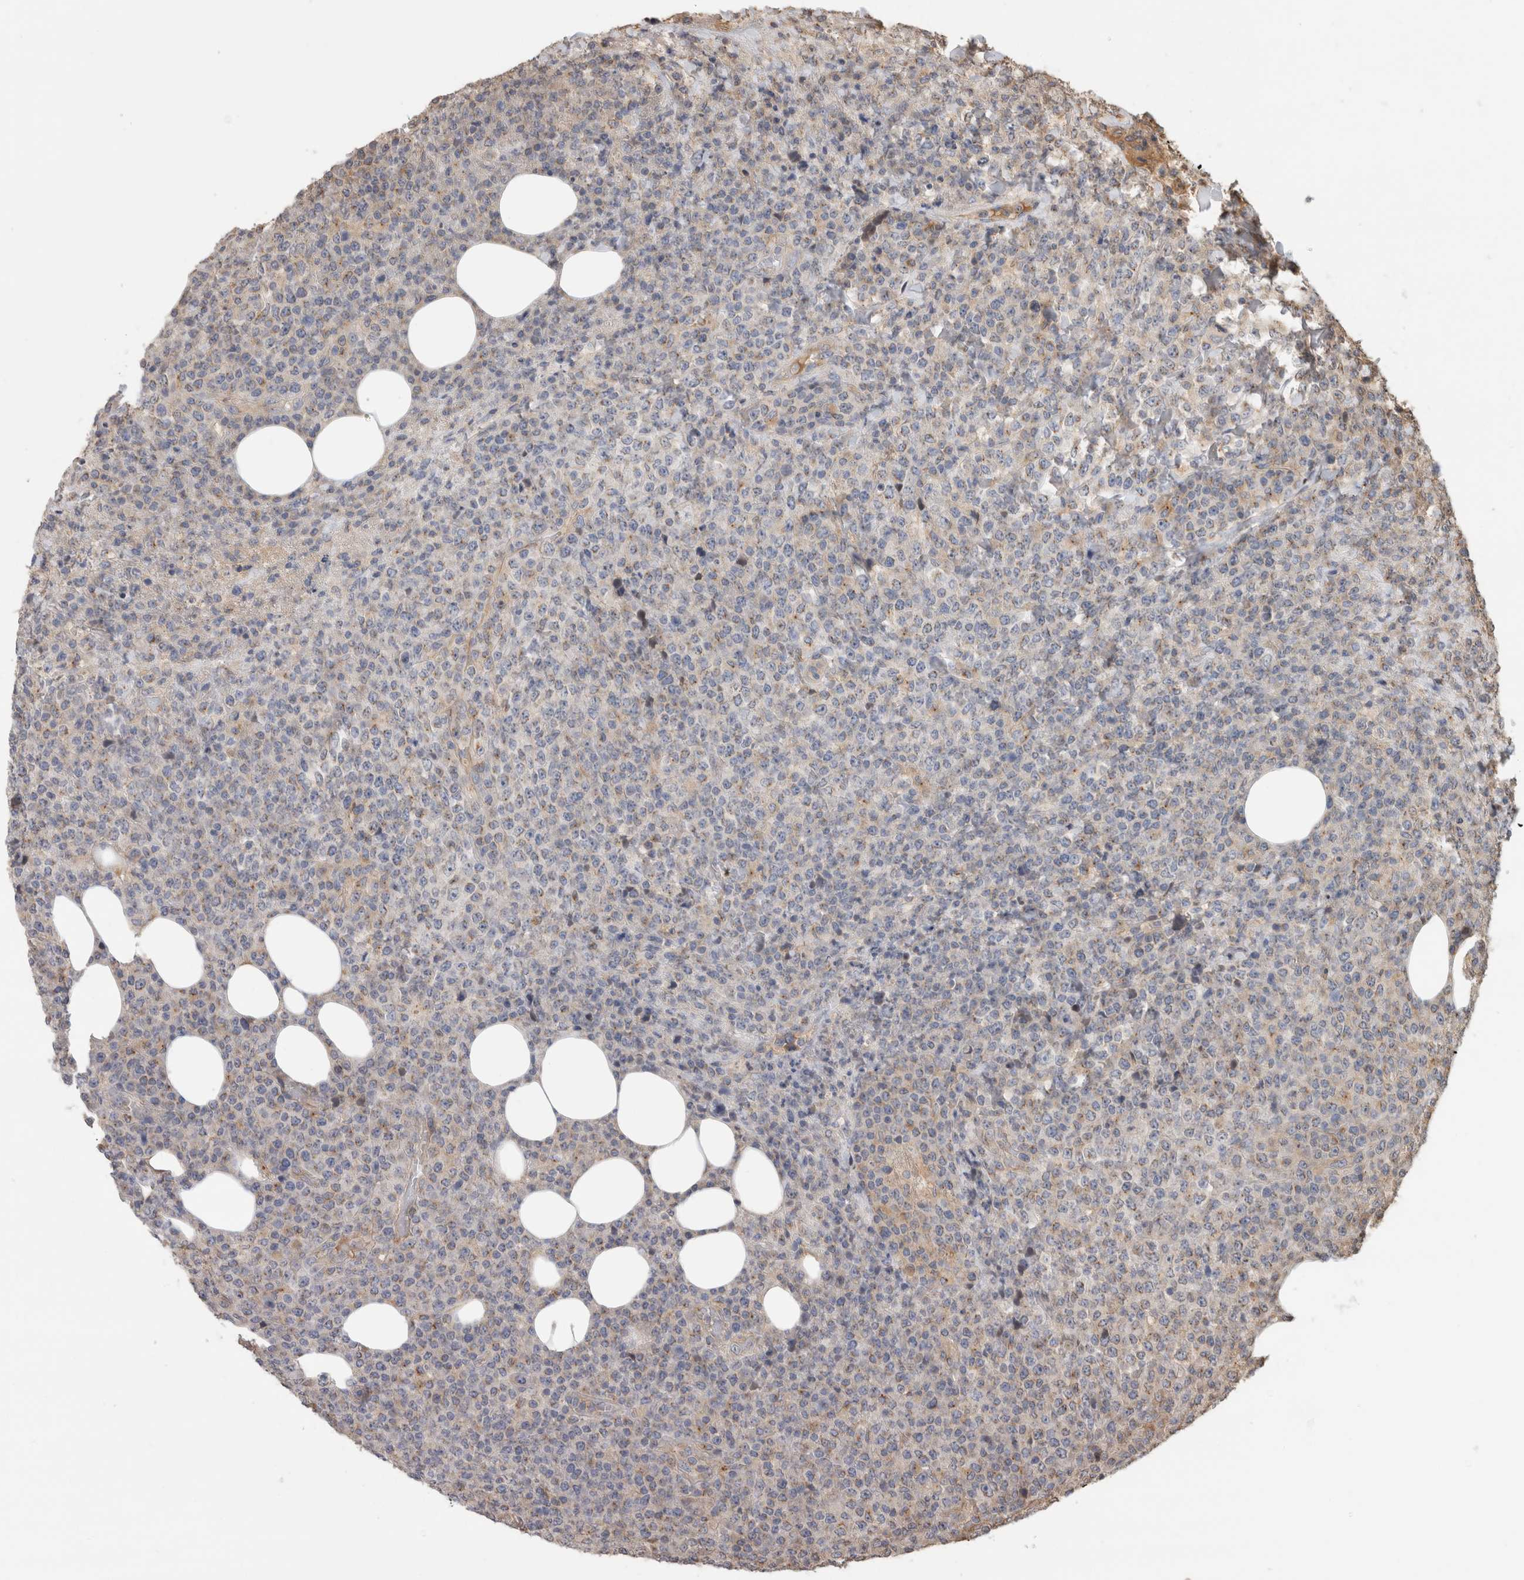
{"staining": {"intensity": "weak", "quantity": "<25%", "location": "cytoplasmic/membranous"}, "tissue": "lymphoma", "cell_type": "Tumor cells", "image_type": "cancer", "snomed": [{"axis": "morphology", "description": "Malignant lymphoma, non-Hodgkin's type, High grade"}, {"axis": "topography", "description": "Lymph node"}], "caption": "This is an immunohistochemistry histopathology image of lymphoma. There is no staining in tumor cells.", "gene": "CLIP1", "patient": {"sex": "male", "age": 13}}